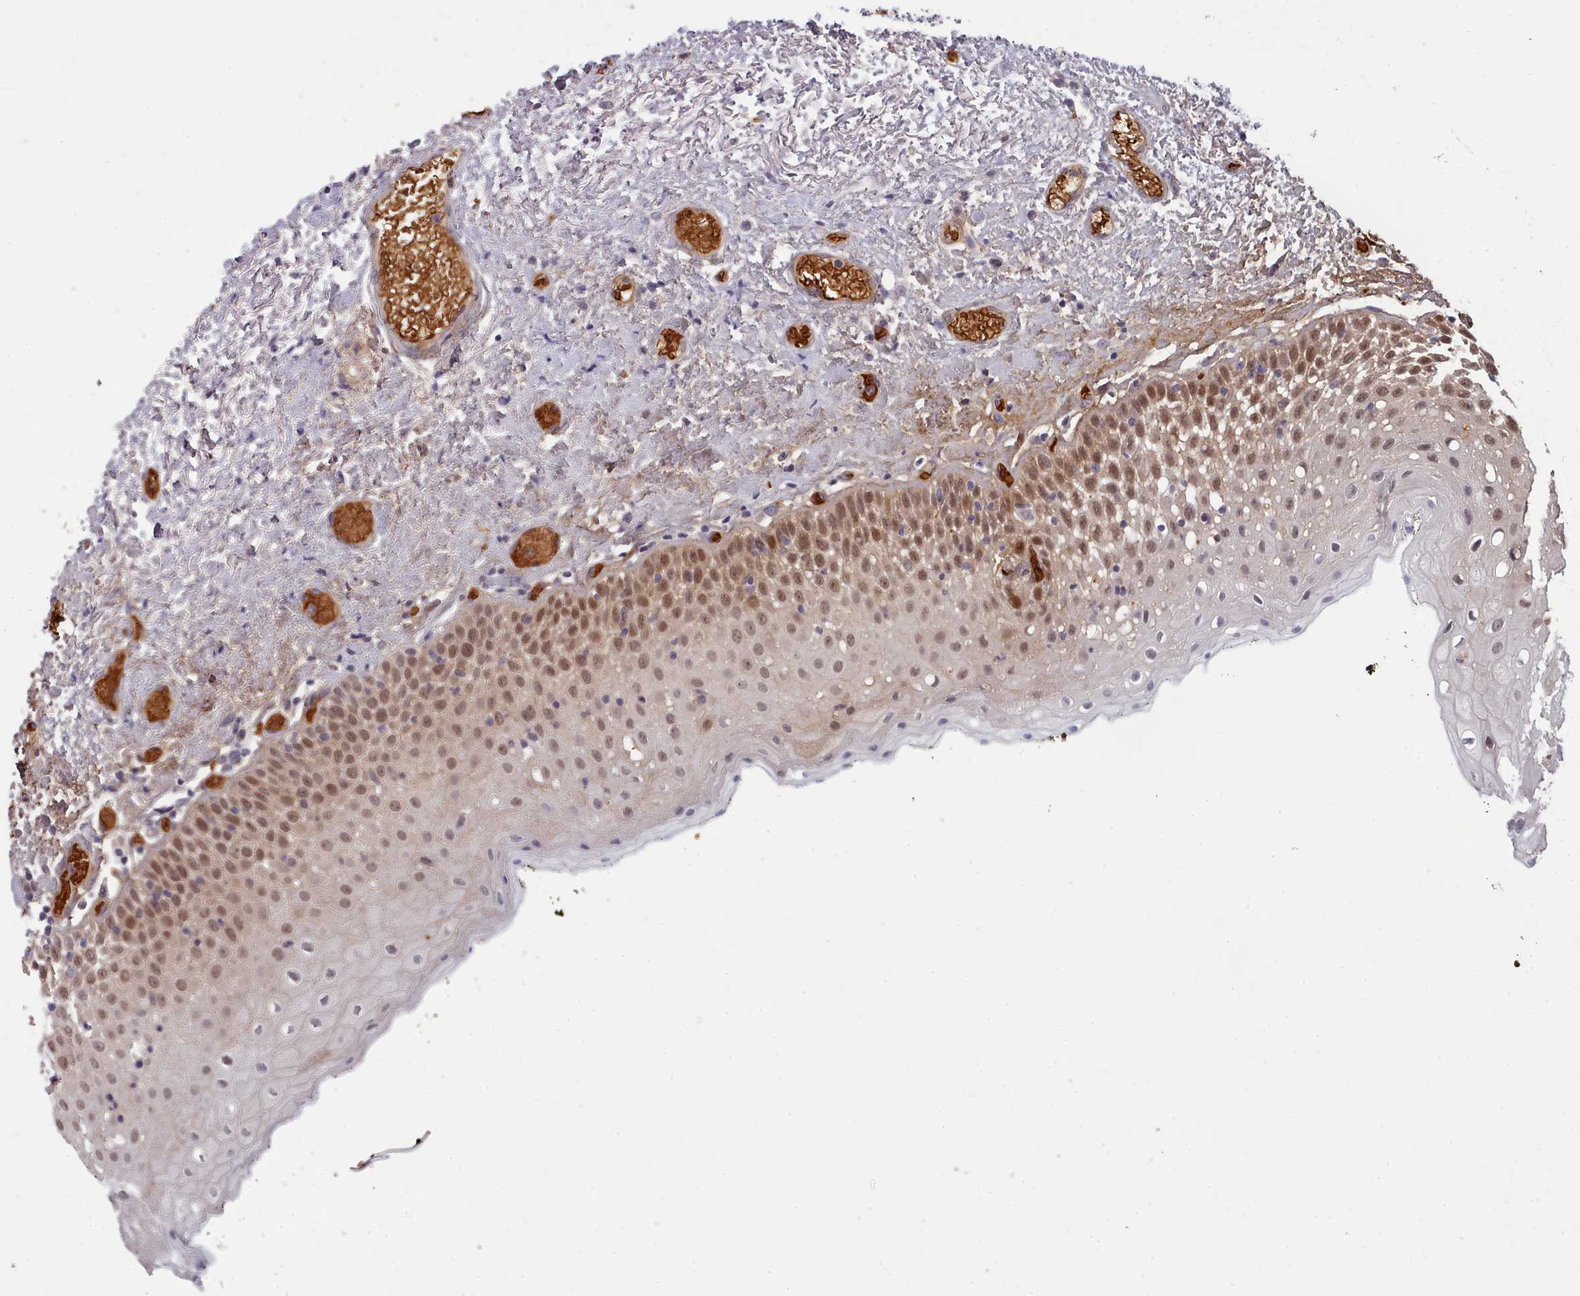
{"staining": {"intensity": "moderate", "quantity": "25%-75%", "location": "nuclear"}, "tissue": "oral mucosa", "cell_type": "Squamous epithelial cells", "image_type": "normal", "snomed": [{"axis": "morphology", "description": "Normal tissue, NOS"}, {"axis": "topography", "description": "Oral tissue"}], "caption": "Unremarkable oral mucosa exhibits moderate nuclear expression in about 25%-75% of squamous epithelial cells, visualized by immunohistochemistry. Nuclei are stained in blue.", "gene": "CLNS1A", "patient": {"sex": "male", "age": 74}}